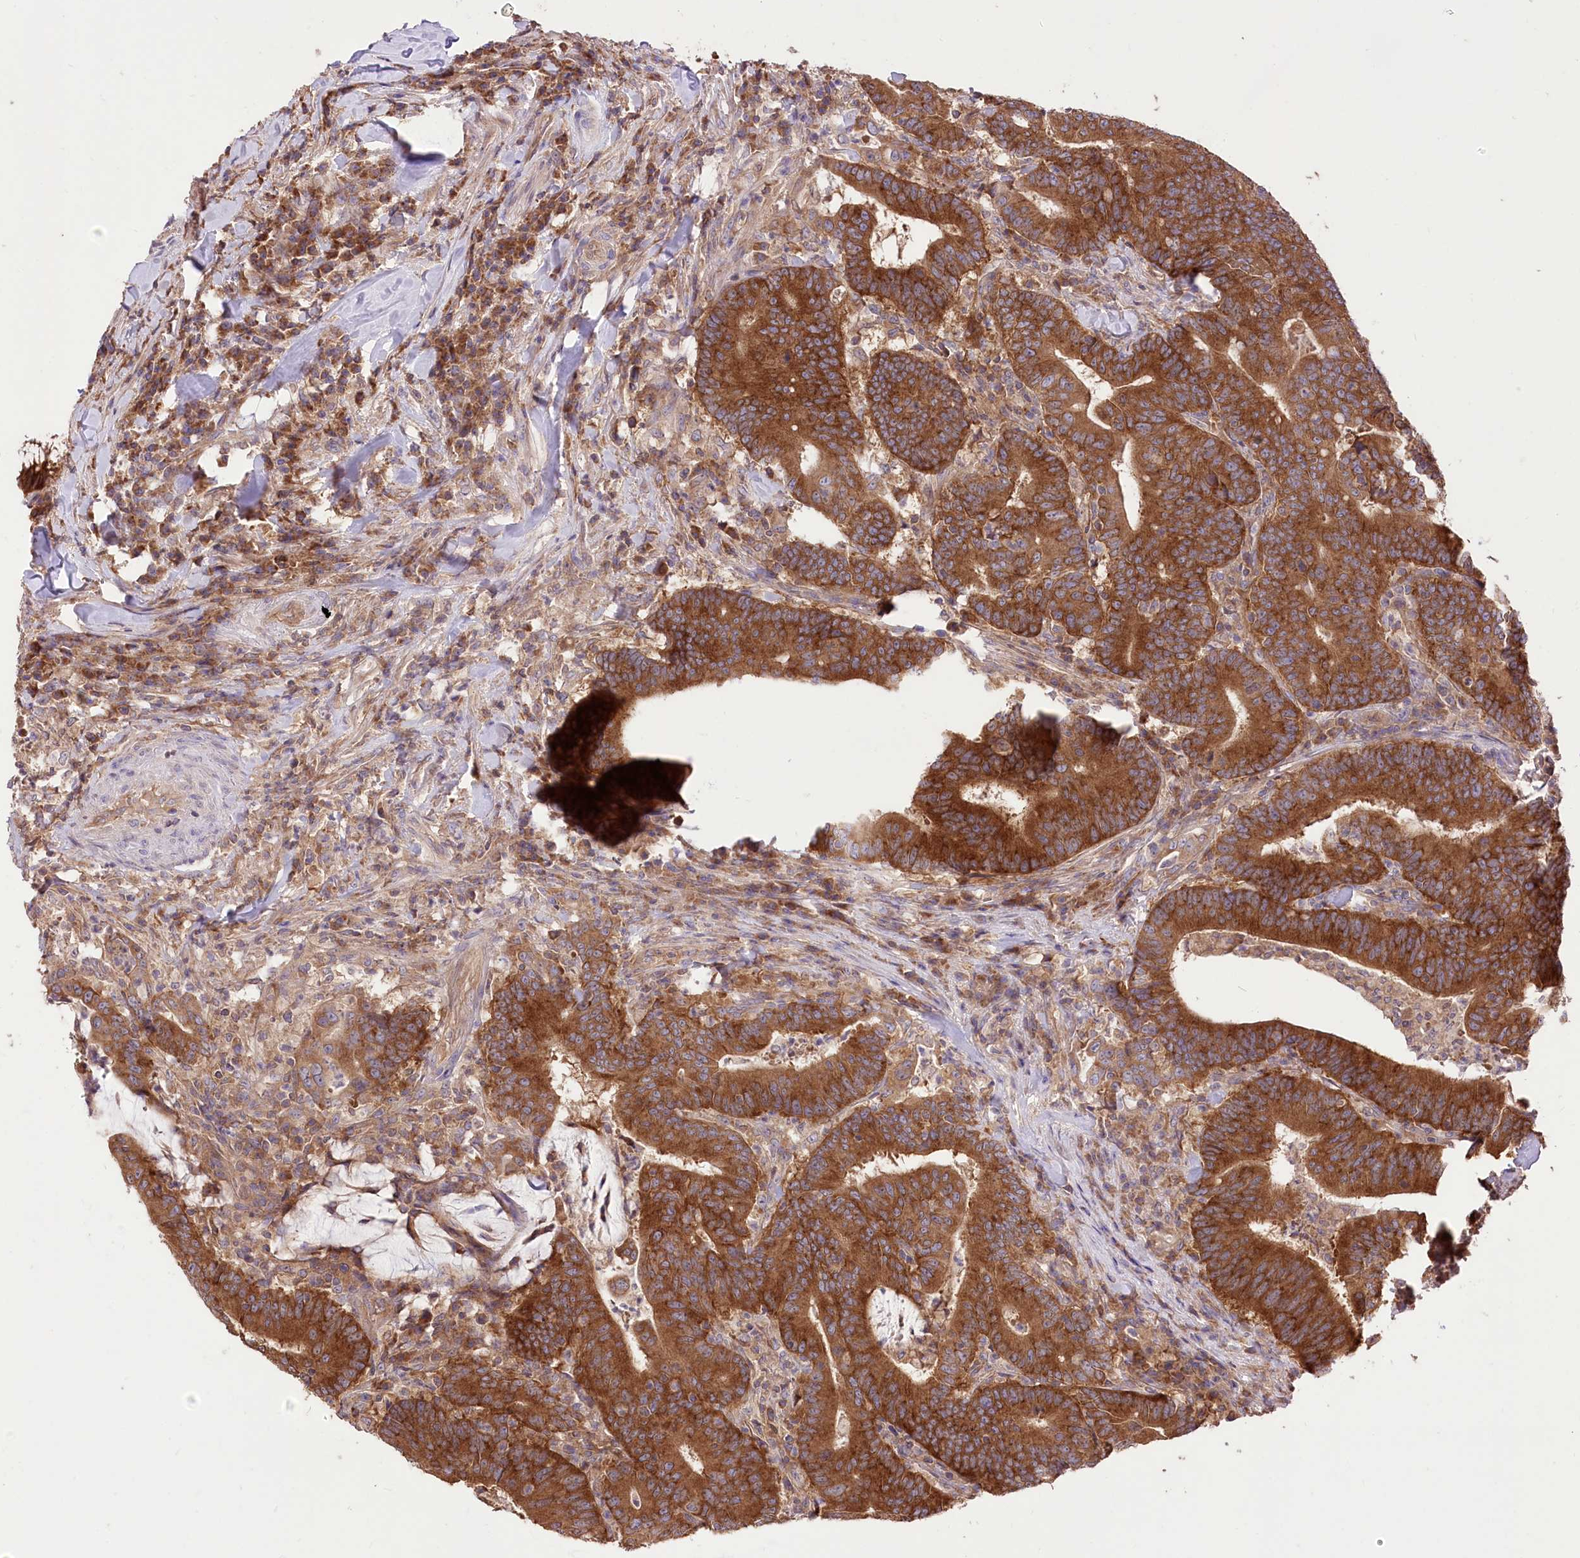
{"staining": {"intensity": "strong", "quantity": ">75%", "location": "cytoplasmic/membranous"}, "tissue": "colorectal cancer", "cell_type": "Tumor cells", "image_type": "cancer", "snomed": [{"axis": "morphology", "description": "Adenocarcinoma, NOS"}, {"axis": "topography", "description": "Colon"}], "caption": "Immunohistochemical staining of colorectal cancer exhibits high levels of strong cytoplasmic/membranous positivity in approximately >75% of tumor cells.", "gene": "XYLB", "patient": {"sex": "female", "age": 66}}